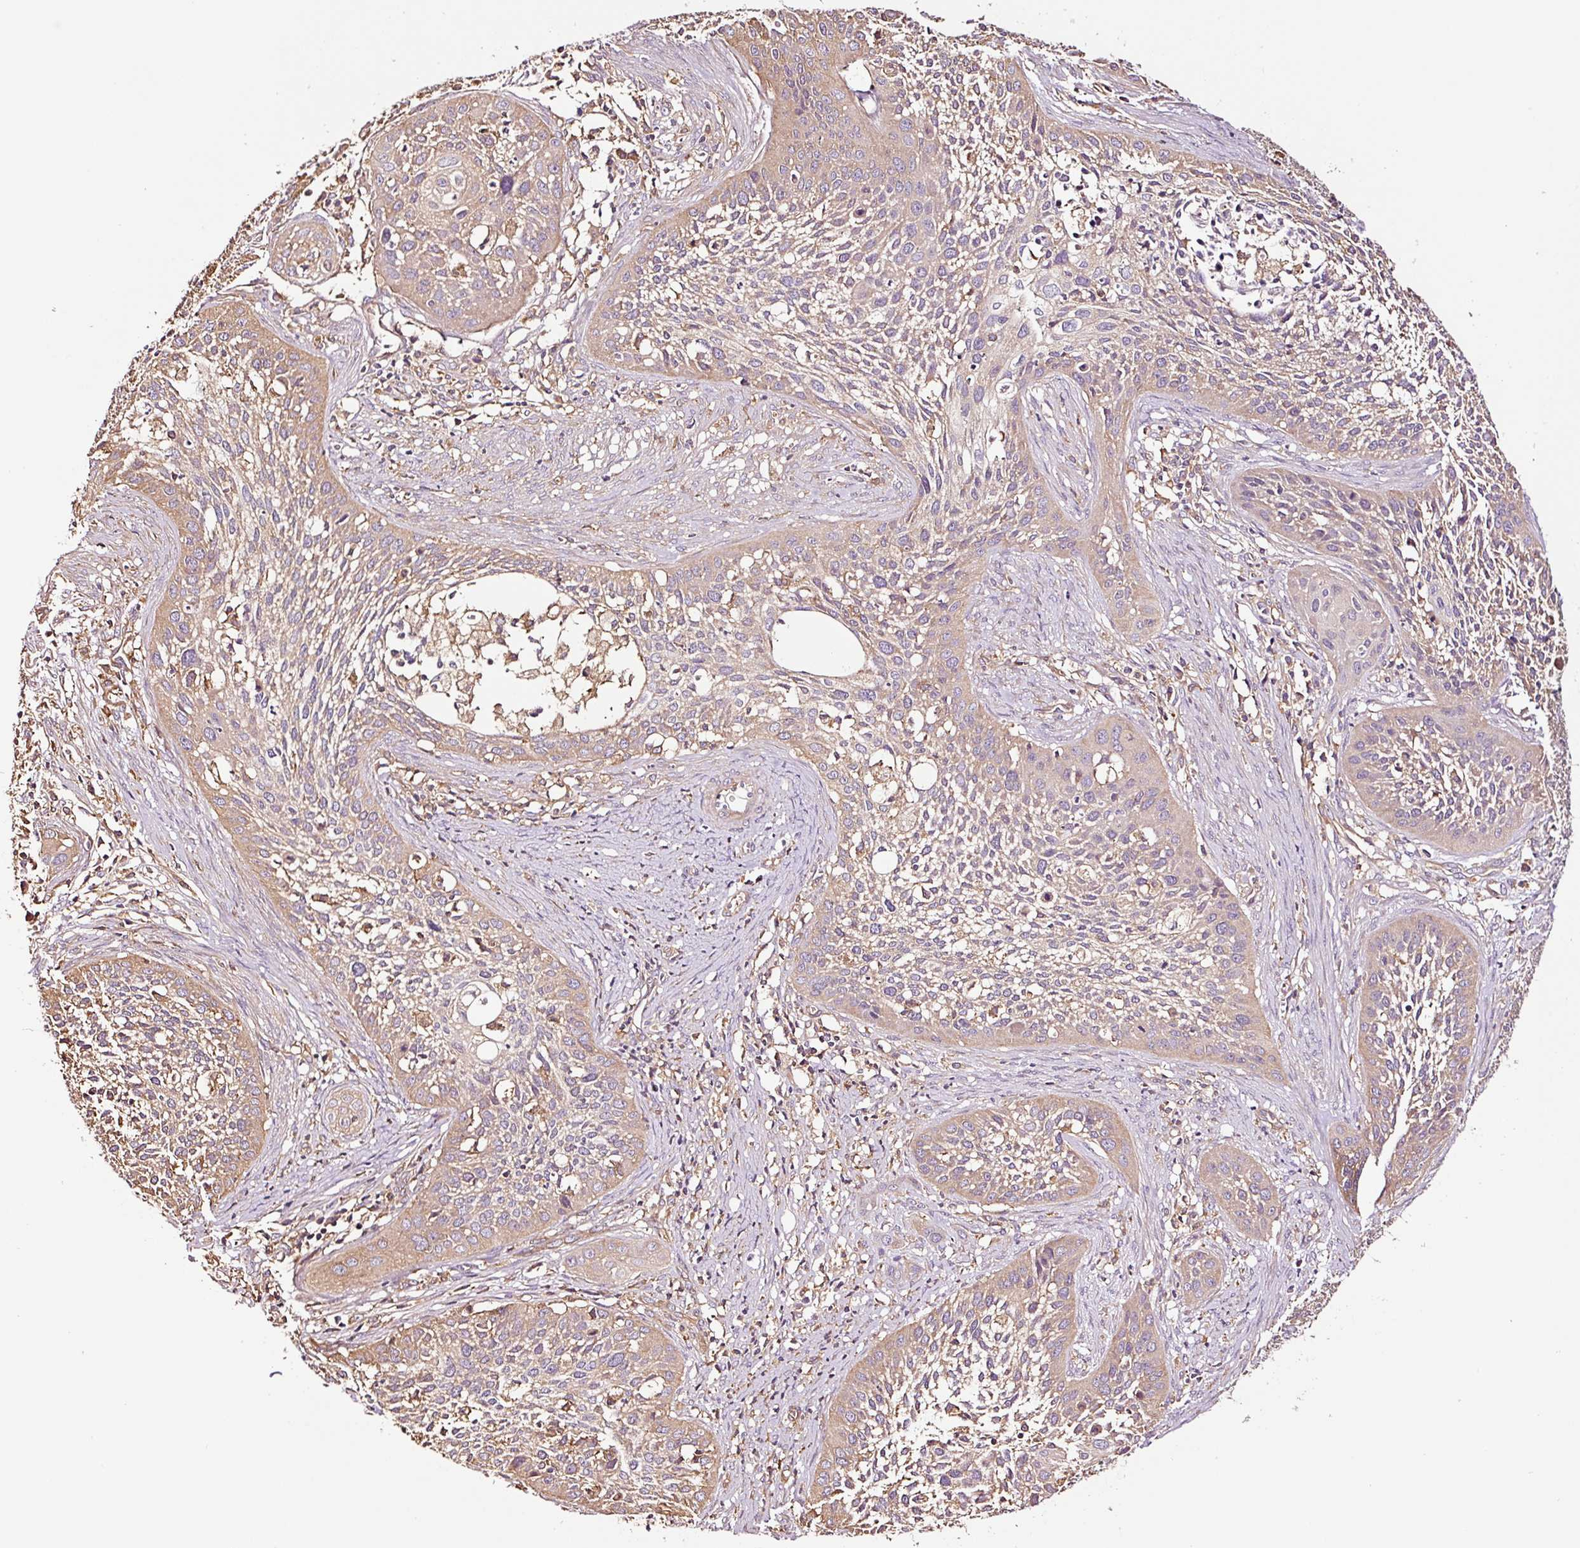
{"staining": {"intensity": "moderate", "quantity": "25%-75%", "location": "cytoplasmic/membranous"}, "tissue": "cervical cancer", "cell_type": "Tumor cells", "image_type": "cancer", "snomed": [{"axis": "morphology", "description": "Squamous cell carcinoma, NOS"}, {"axis": "topography", "description": "Cervix"}], "caption": "Immunohistochemistry image of neoplastic tissue: human squamous cell carcinoma (cervical) stained using immunohistochemistry (IHC) demonstrates medium levels of moderate protein expression localized specifically in the cytoplasmic/membranous of tumor cells, appearing as a cytoplasmic/membranous brown color.", "gene": "METAP1", "patient": {"sex": "female", "age": 34}}